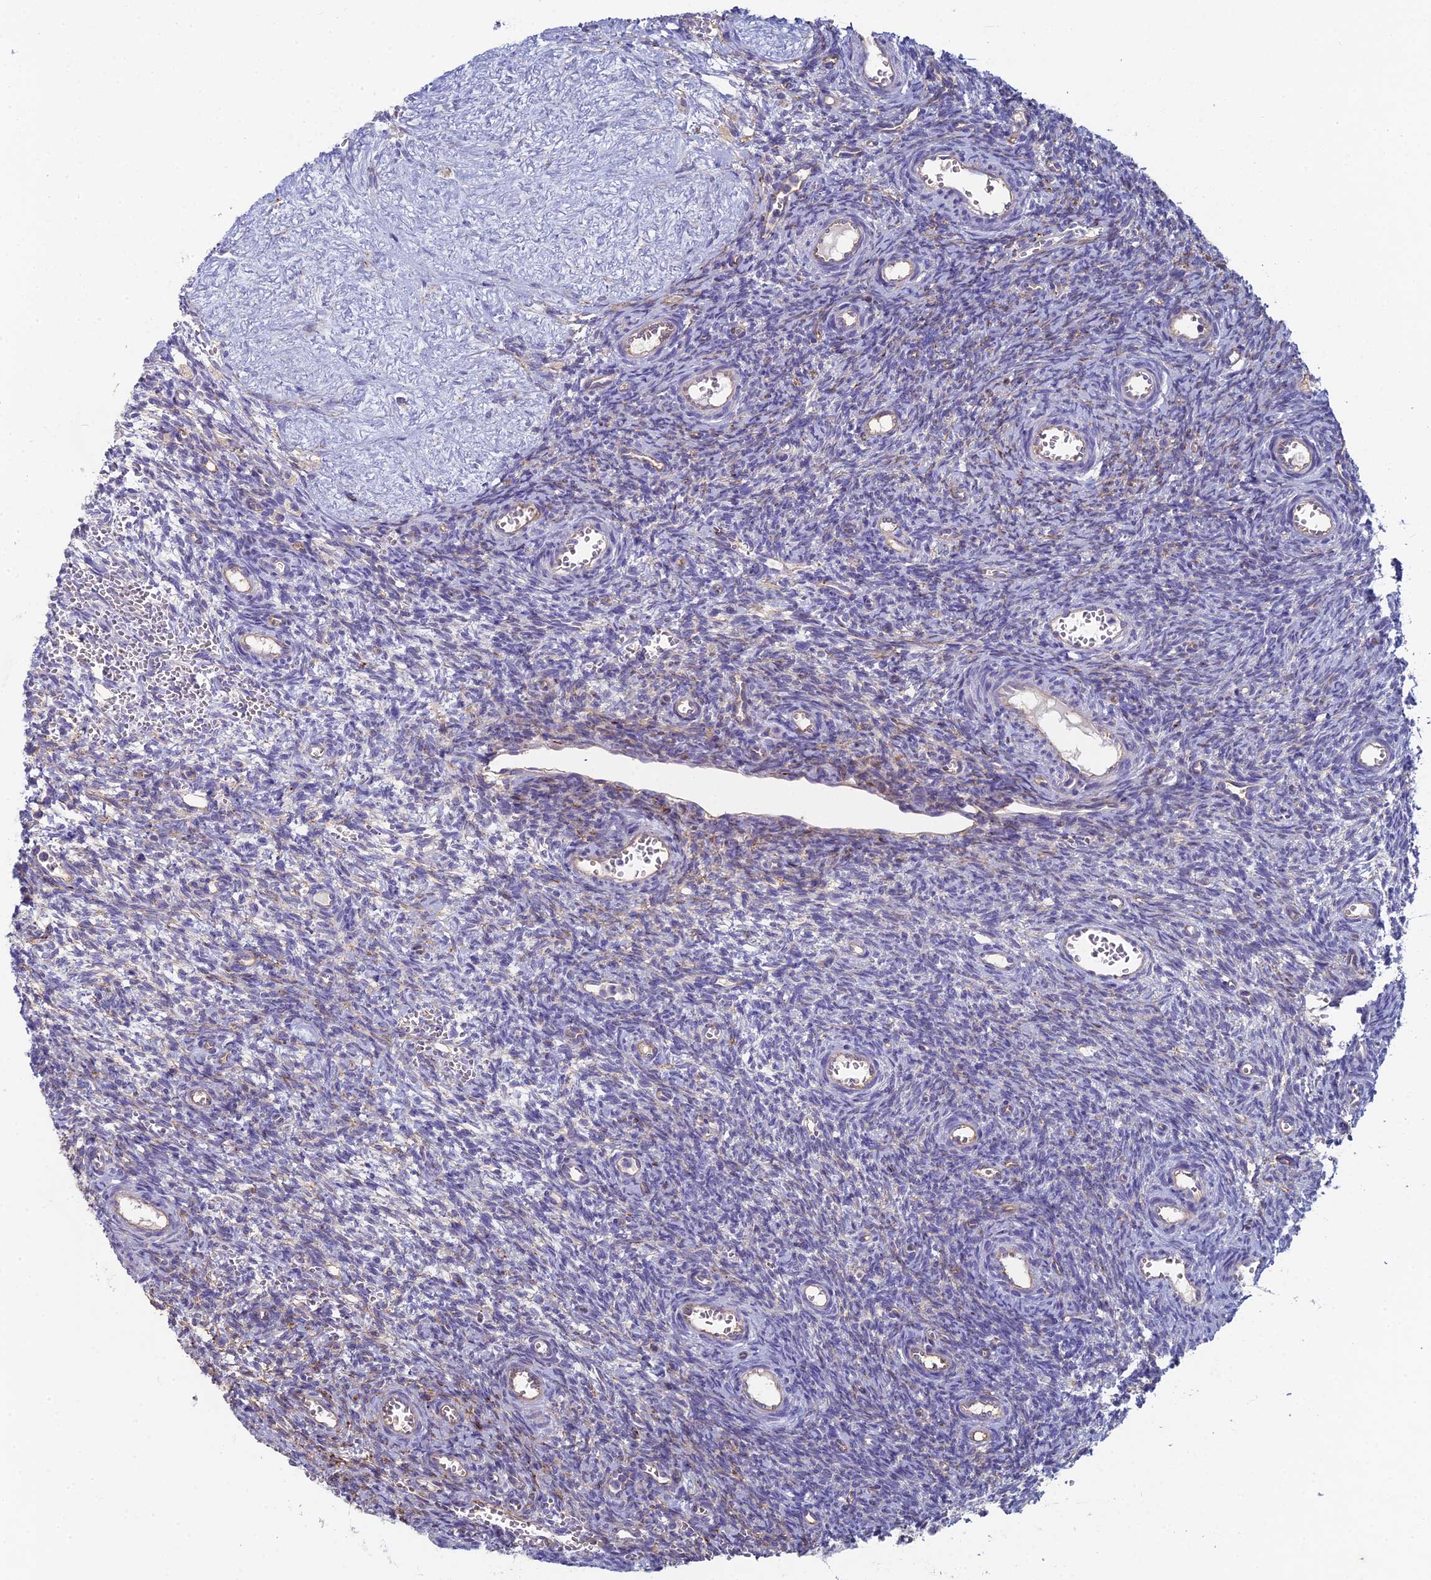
{"staining": {"intensity": "negative", "quantity": "none", "location": "none"}, "tissue": "ovary", "cell_type": "Ovarian stroma cells", "image_type": "normal", "snomed": [{"axis": "morphology", "description": "Normal tissue, NOS"}, {"axis": "topography", "description": "Ovary"}], "caption": "A high-resolution histopathology image shows immunohistochemistry staining of benign ovary, which demonstrates no significant expression in ovarian stroma cells. (DAB immunohistochemistry, high magnification).", "gene": "NCAM1", "patient": {"sex": "female", "age": 39}}